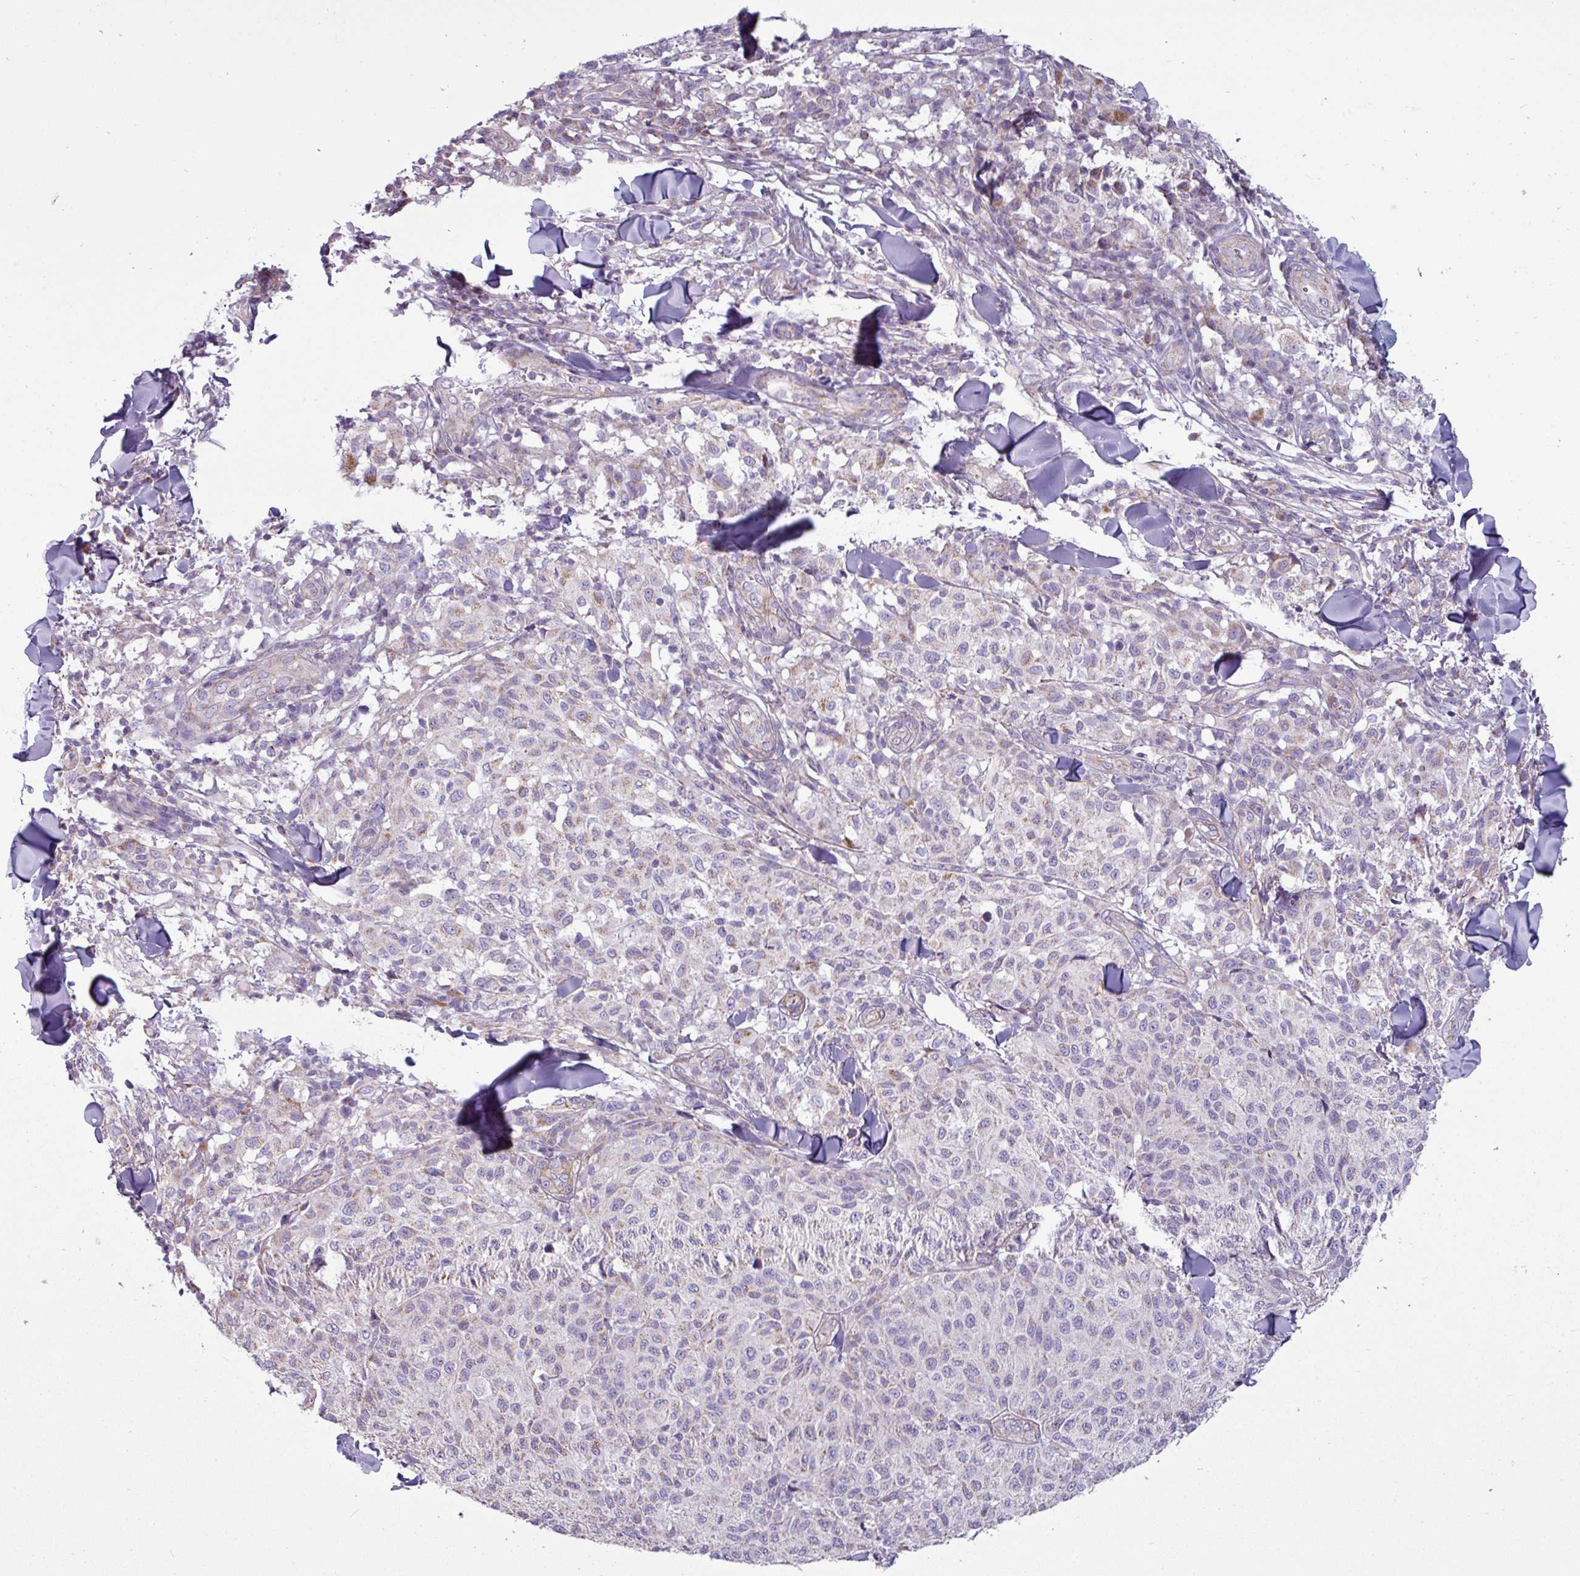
{"staining": {"intensity": "weak", "quantity": "<25%", "location": "cytoplasmic/membranous"}, "tissue": "melanoma", "cell_type": "Tumor cells", "image_type": "cancer", "snomed": [{"axis": "morphology", "description": "Malignant melanoma, NOS"}, {"axis": "topography", "description": "Skin"}], "caption": "The image exhibits no staining of tumor cells in melanoma. Nuclei are stained in blue.", "gene": "BTN2A2", "patient": {"sex": "male", "age": 66}}